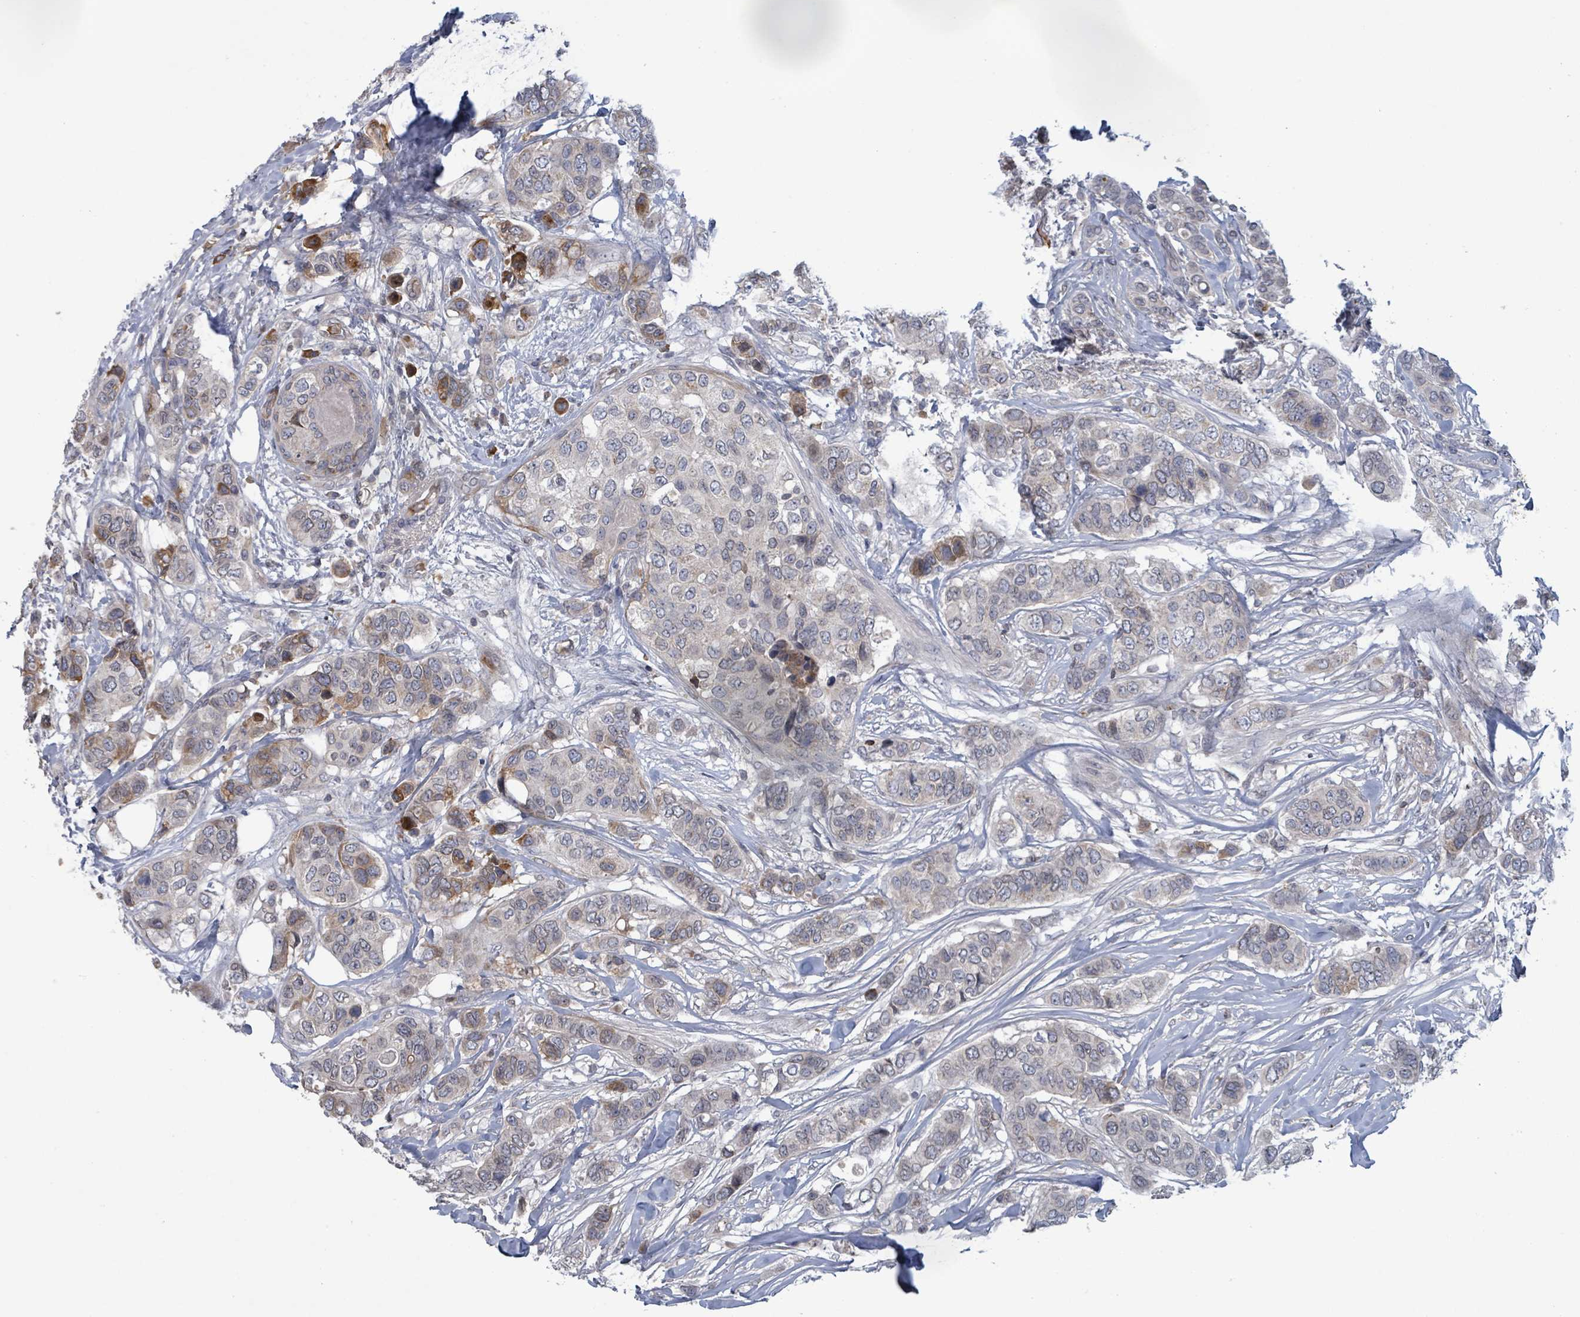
{"staining": {"intensity": "strong", "quantity": "<25%", "location": "cytoplasmic/membranous"}, "tissue": "breast cancer", "cell_type": "Tumor cells", "image_type": "cancer", "snomed": [{"axis": "morphology", "description": "Lobular carcinoma"}, {"axis": "topography", "description": "Breast"}], "caption": "There is medium levels of strong cytoplasmic/membranous expression in tumor cells of breast cancer, as demonstrated by immunohistochemical staining (brown color).", "gene": "GRM8", "patient": {"sex": "female", "age": 51}}